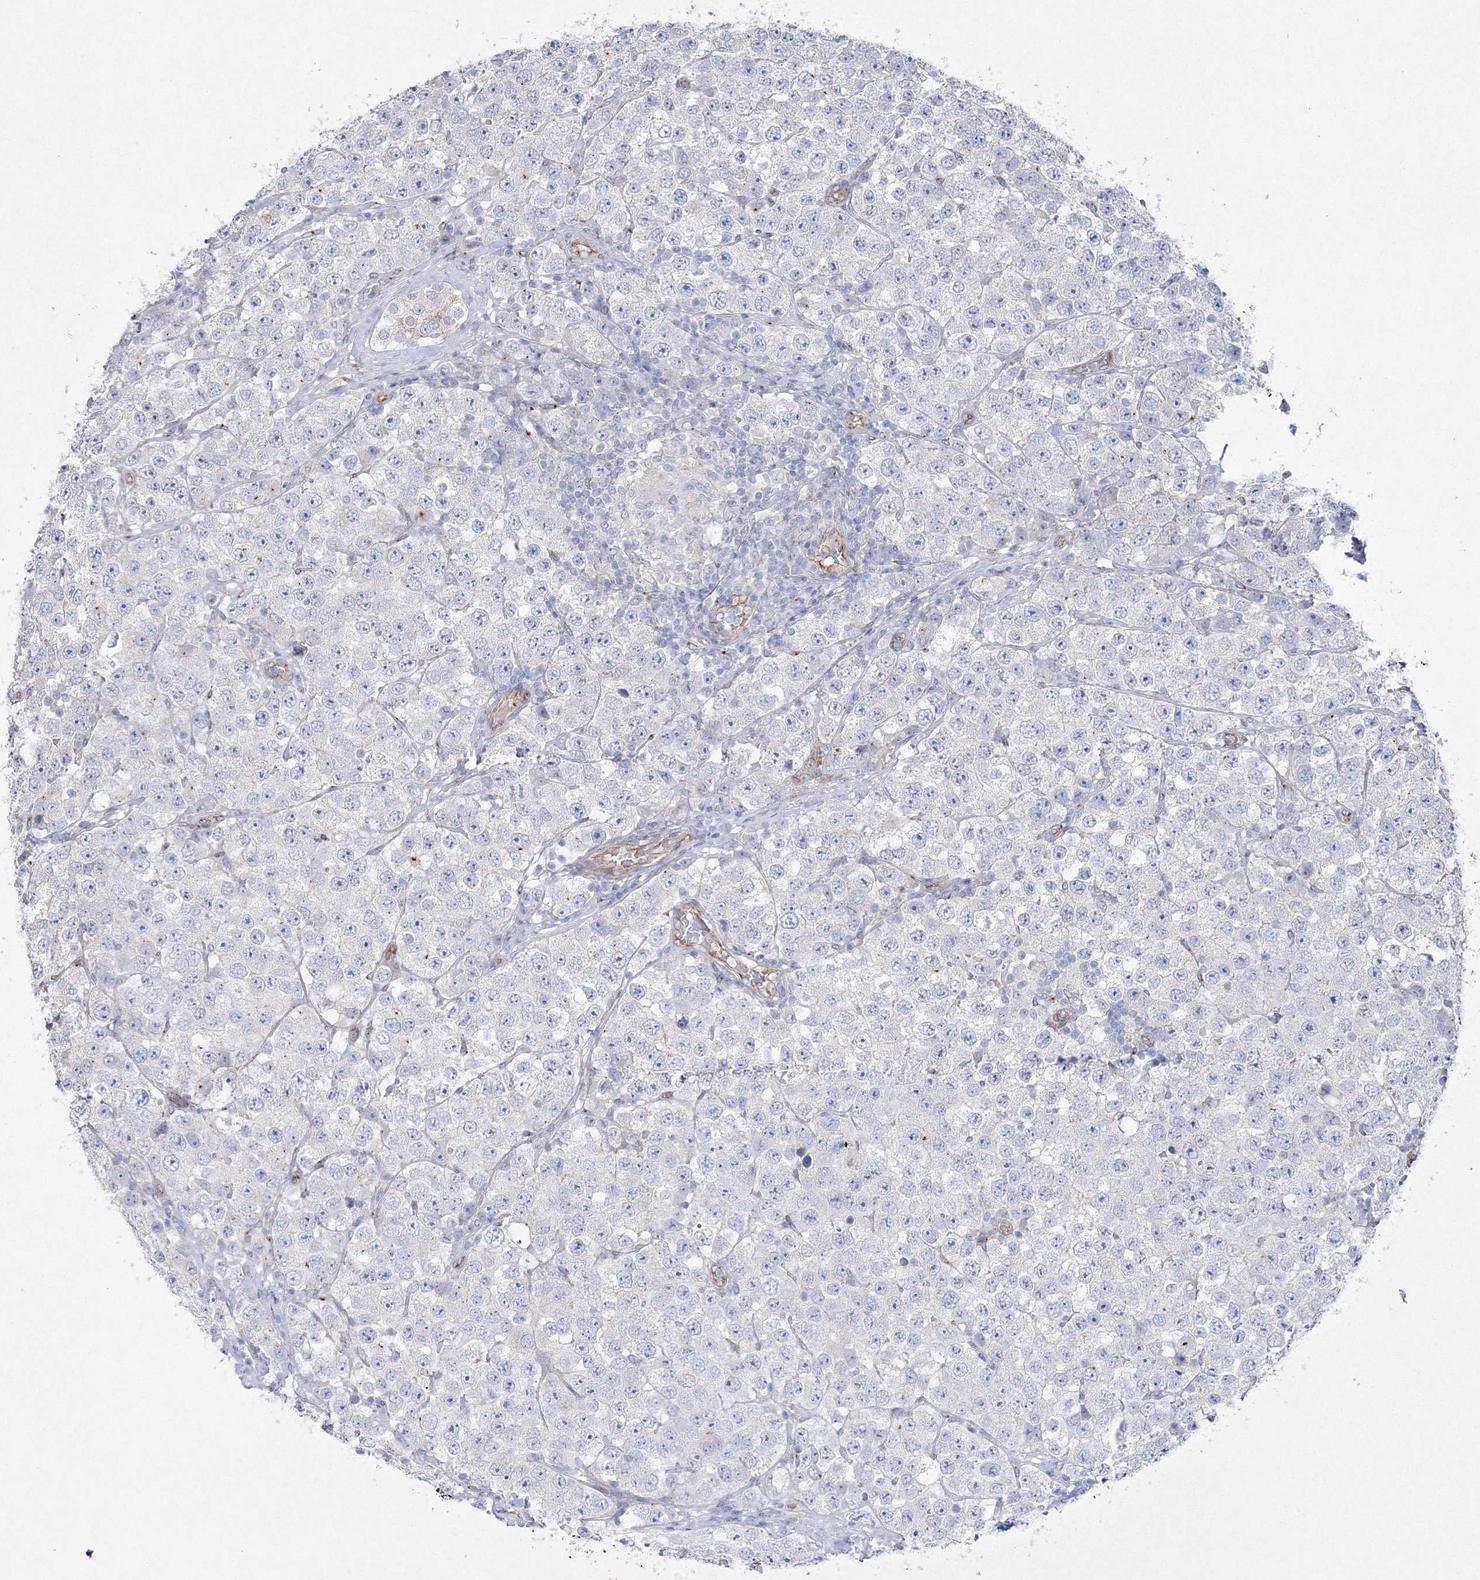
{"staining": {"intensity": "negative", "quantity": "none", "location": "none"}, "tissue": "testis cancer", "cell_type": "Tumor cells", "image_type": "cancer", "snomed": [{"axis": "morphology", "description": "Seminoma, NOS"}, {"axis": "topography", "description": "Testis"}], "caption": "Immunohistochemical staining of human testis cancer reveals no significant staining in tumor cells.", "gene": "NAA40", "patient": {"sex": "male", "age": 28}}